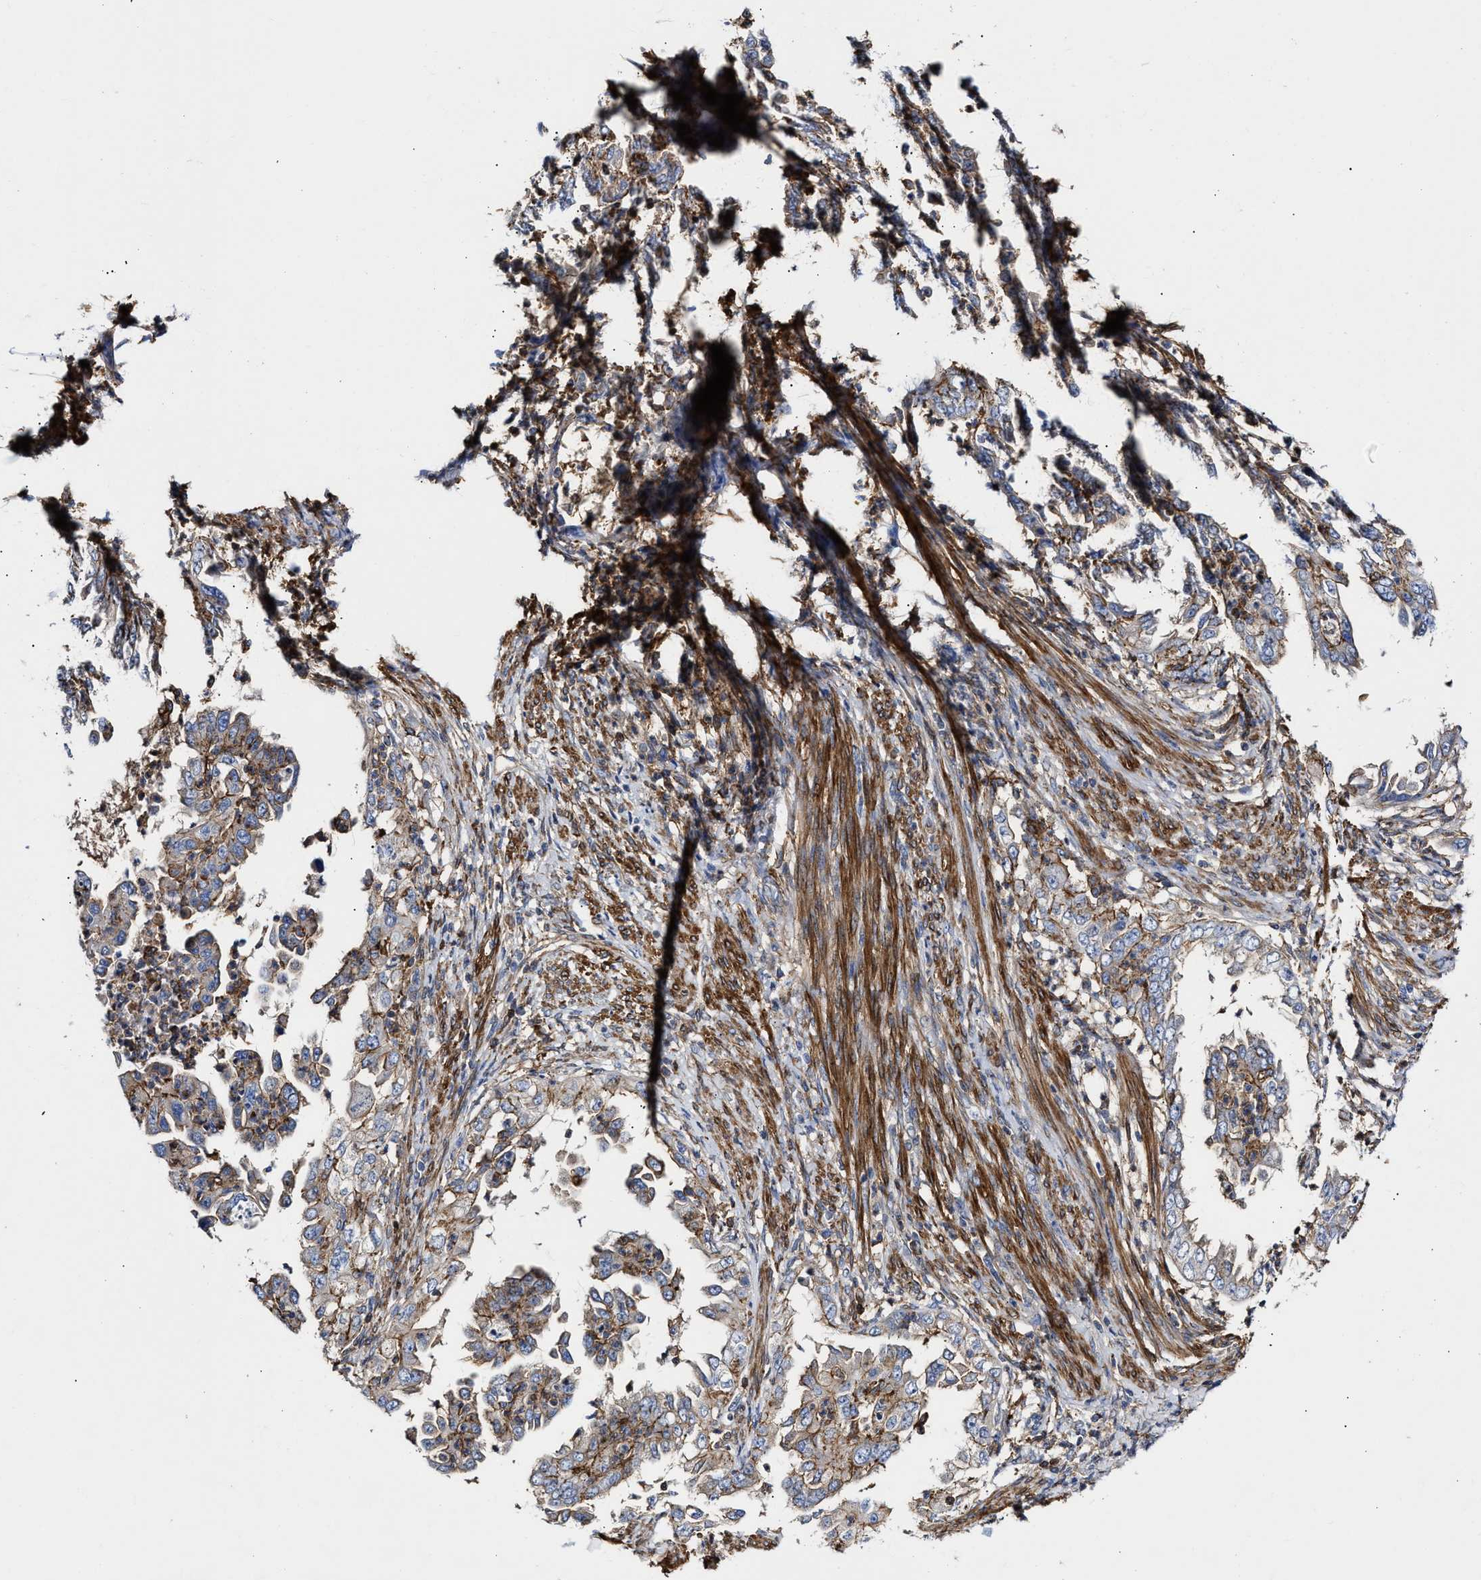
{"staining": {"intensity": "negative", "quantity": "none", "location": "none"}, "tissue": "endometrial cancer", "cell_type": "Tumor cells", "image_type": "cancer", "snomed": [{"axis": "morphology", "description": "Adenocarcinoma, NOS"}, {"axis": "topography", "description": "Endometrium"}], "caption": "Immunohistochemical staining of human adenocarcinoma (endometrial) shows no significant expression in tumor cells.", "gene": "HS3ST5", "patient": {"sex": "female", "age": 85}}